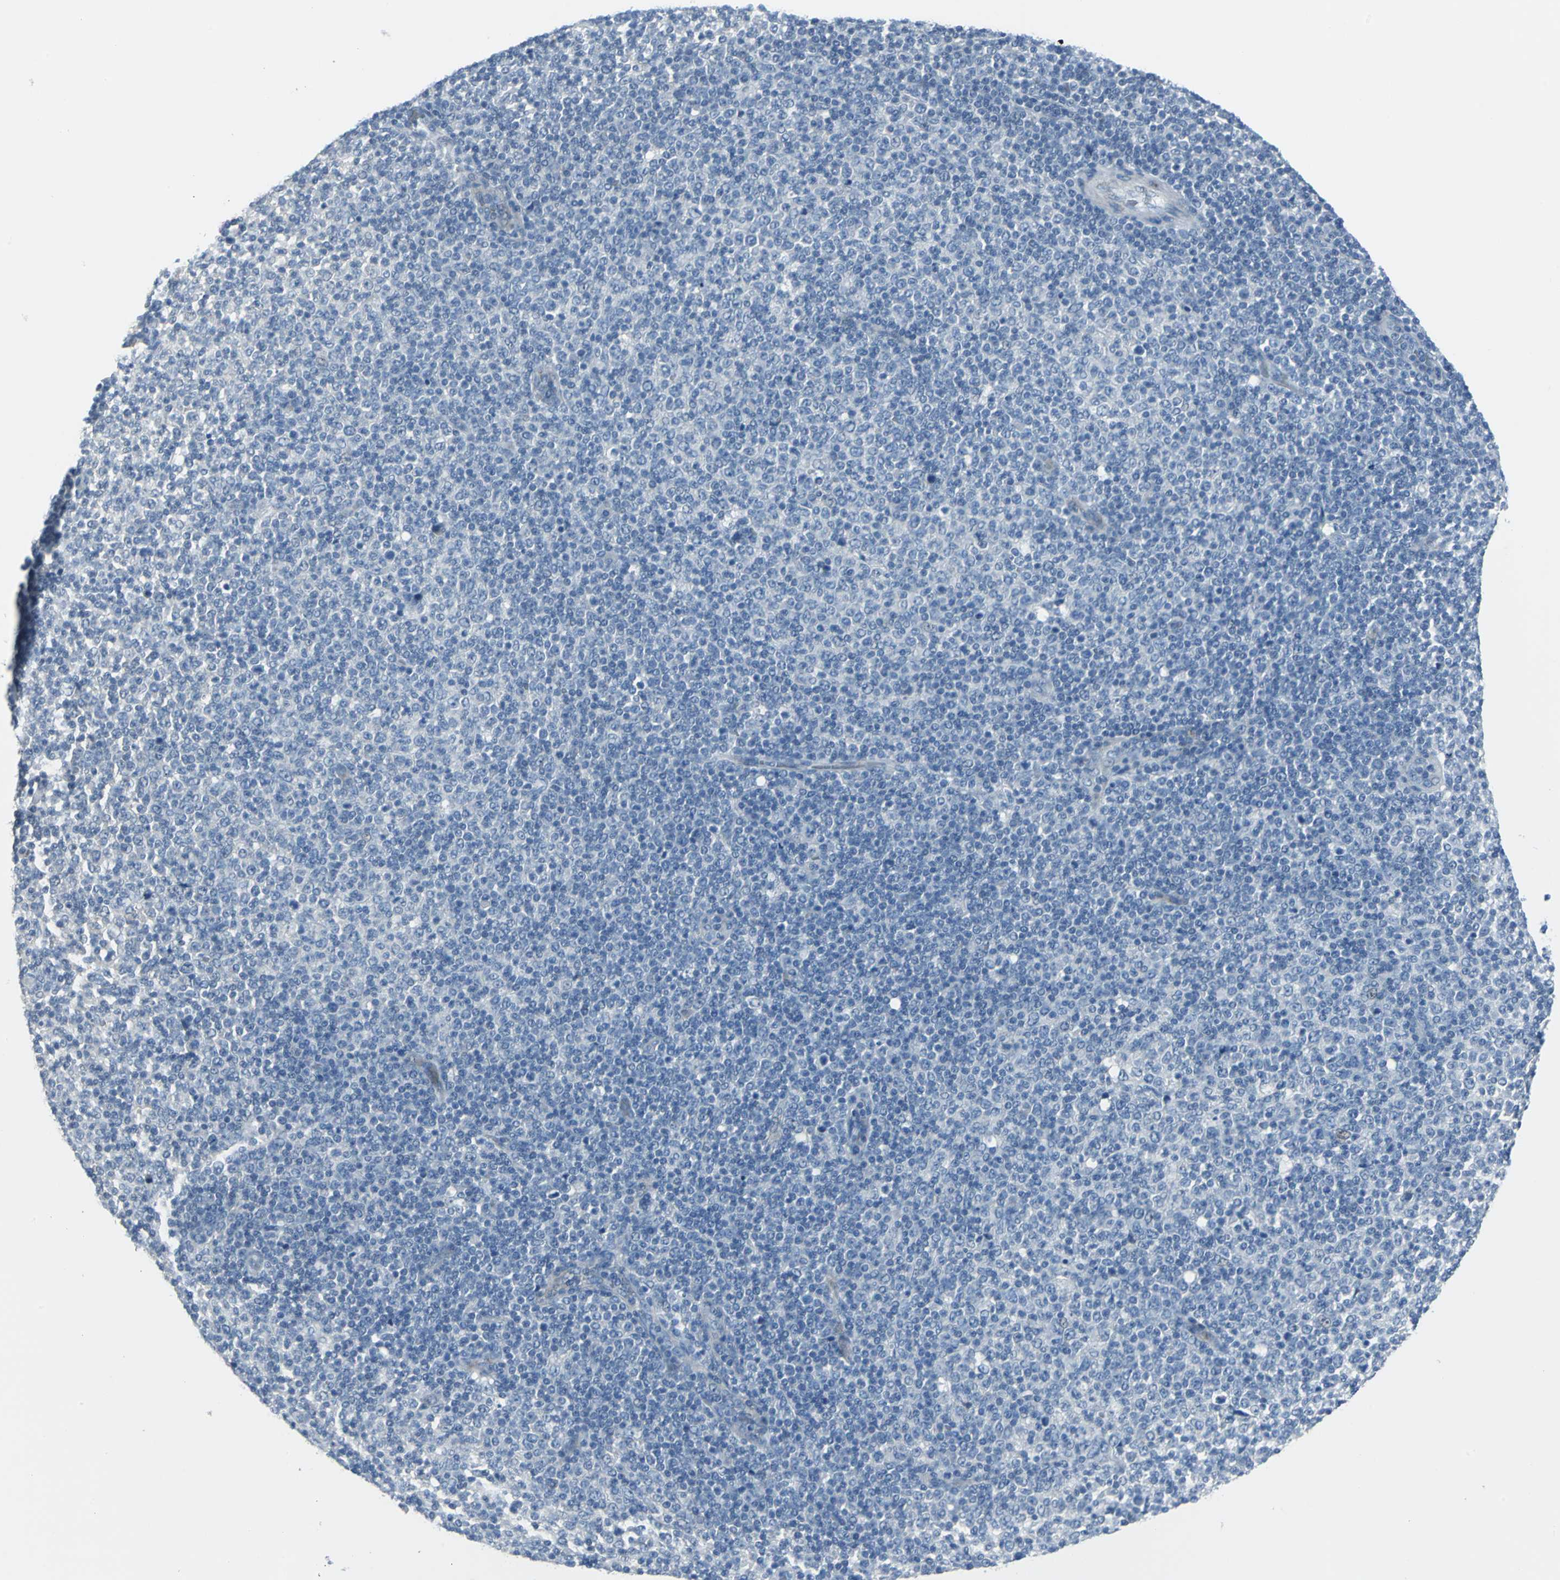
{"staining": {"intensity": "negative", "quantity": "none", "location": "none"}, "tissue": "lymphoma", "cell_type": "Tumor cells", "image_type": "cancer", "snomed": [{"axis": "morphology", "description": "Malignant lymphoma, non-Hodgkin's type, Low grade"}, {"axis": "topography", "description": "Lymph node"}], "caption": "Tumor cells show no significant staining in lymphoma.", "gene": "DNAI2", "patient": {"sex": "male", "age": 70}}